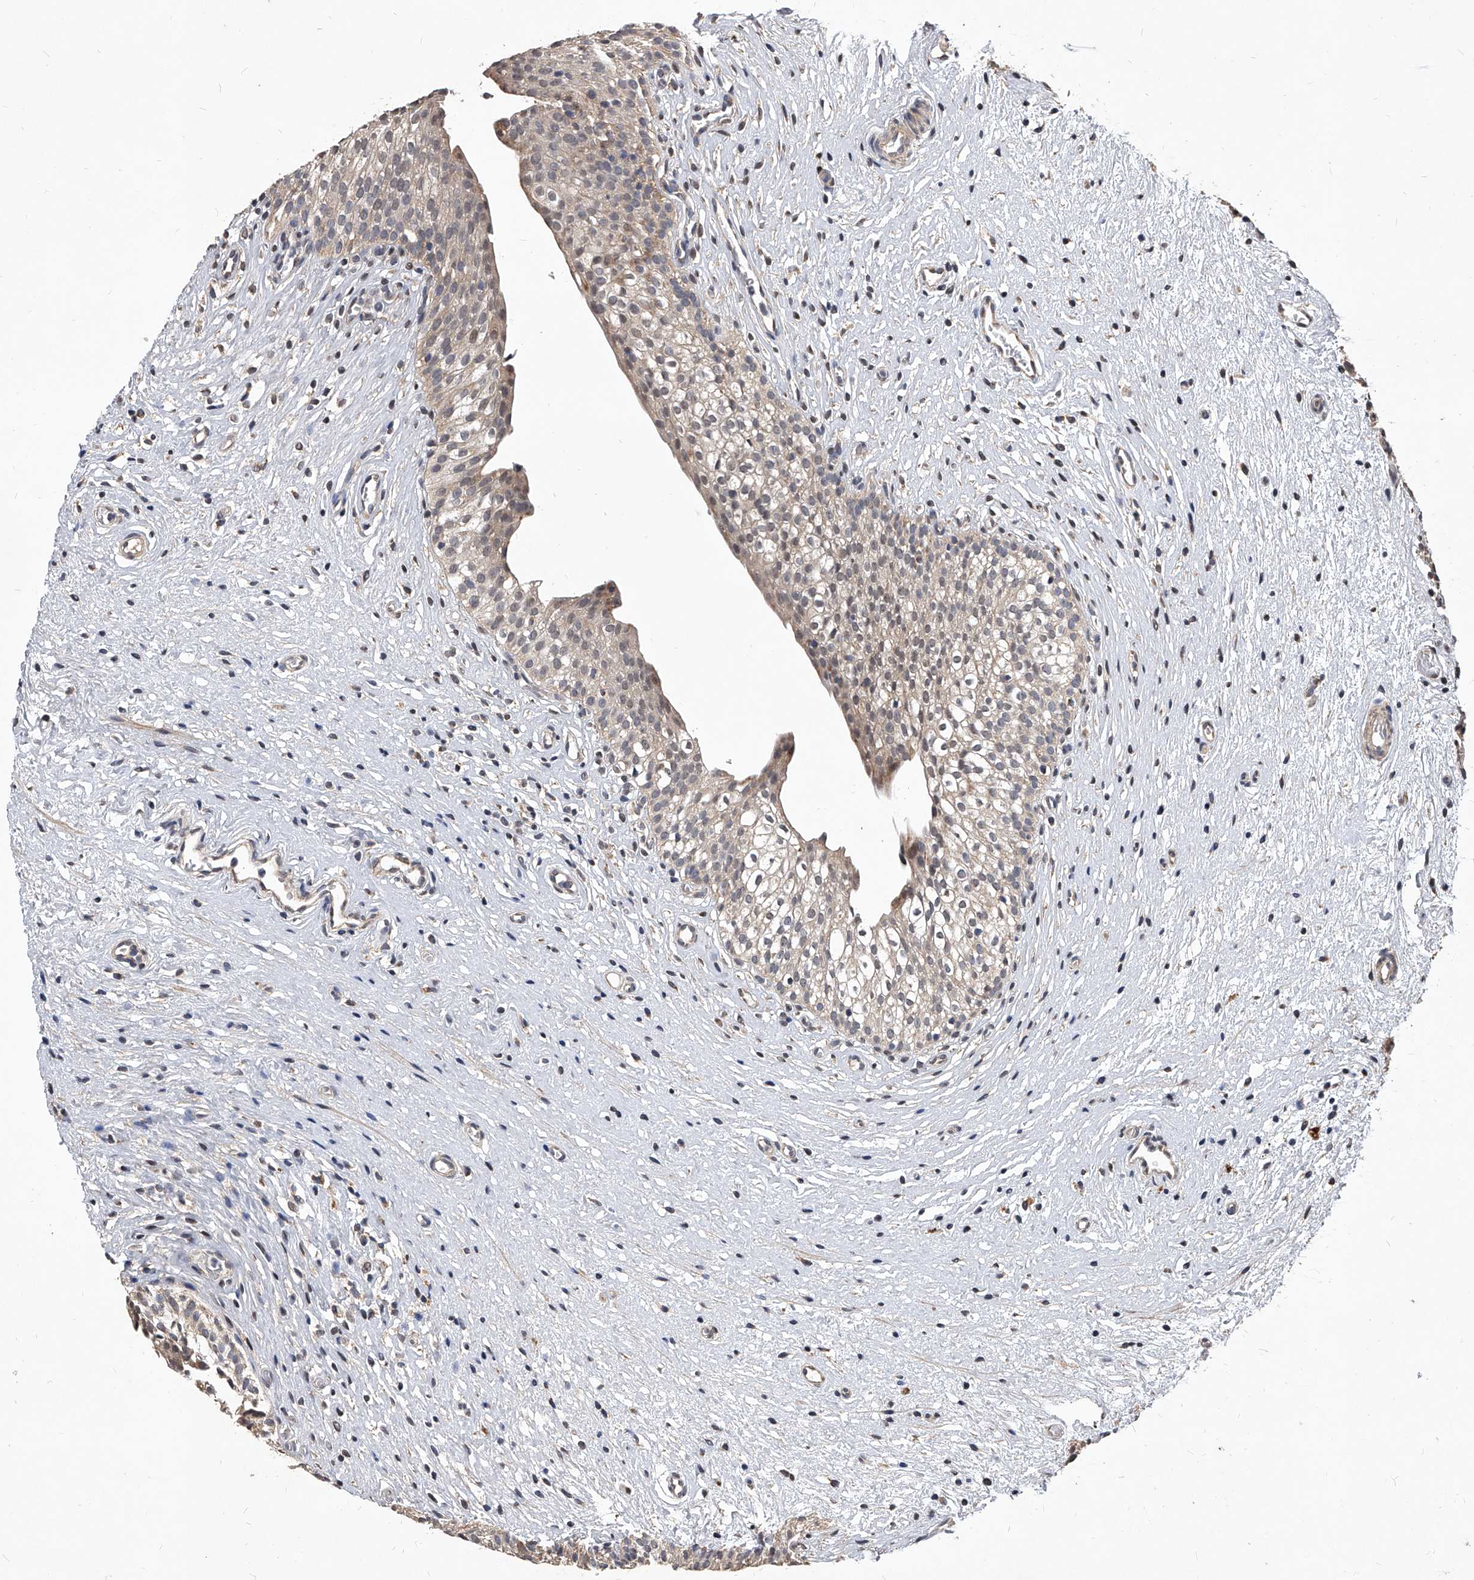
{"staining": {"intensity": "moderate", "quantity": "25%-75%", "location": "cytoplasmic/membranous"}, "tissue": "urinary bladder", "cell_type": "Urothelial cells", "image_type": "normal", "snomed": [{"axis": "morphology", "description": "Normal tissue, NOS"}, {"axis": "topography", "description": "Urinary bladder"}], "caption": "Immunohistochemical staining of benign human urinary bladder displays medium levels of moderate cytoplasmic/membranous expression in approximately 25%-75% of urothelial cells.", "gene": "SOBP", "patient": {"sex": "male", "age": 1}}